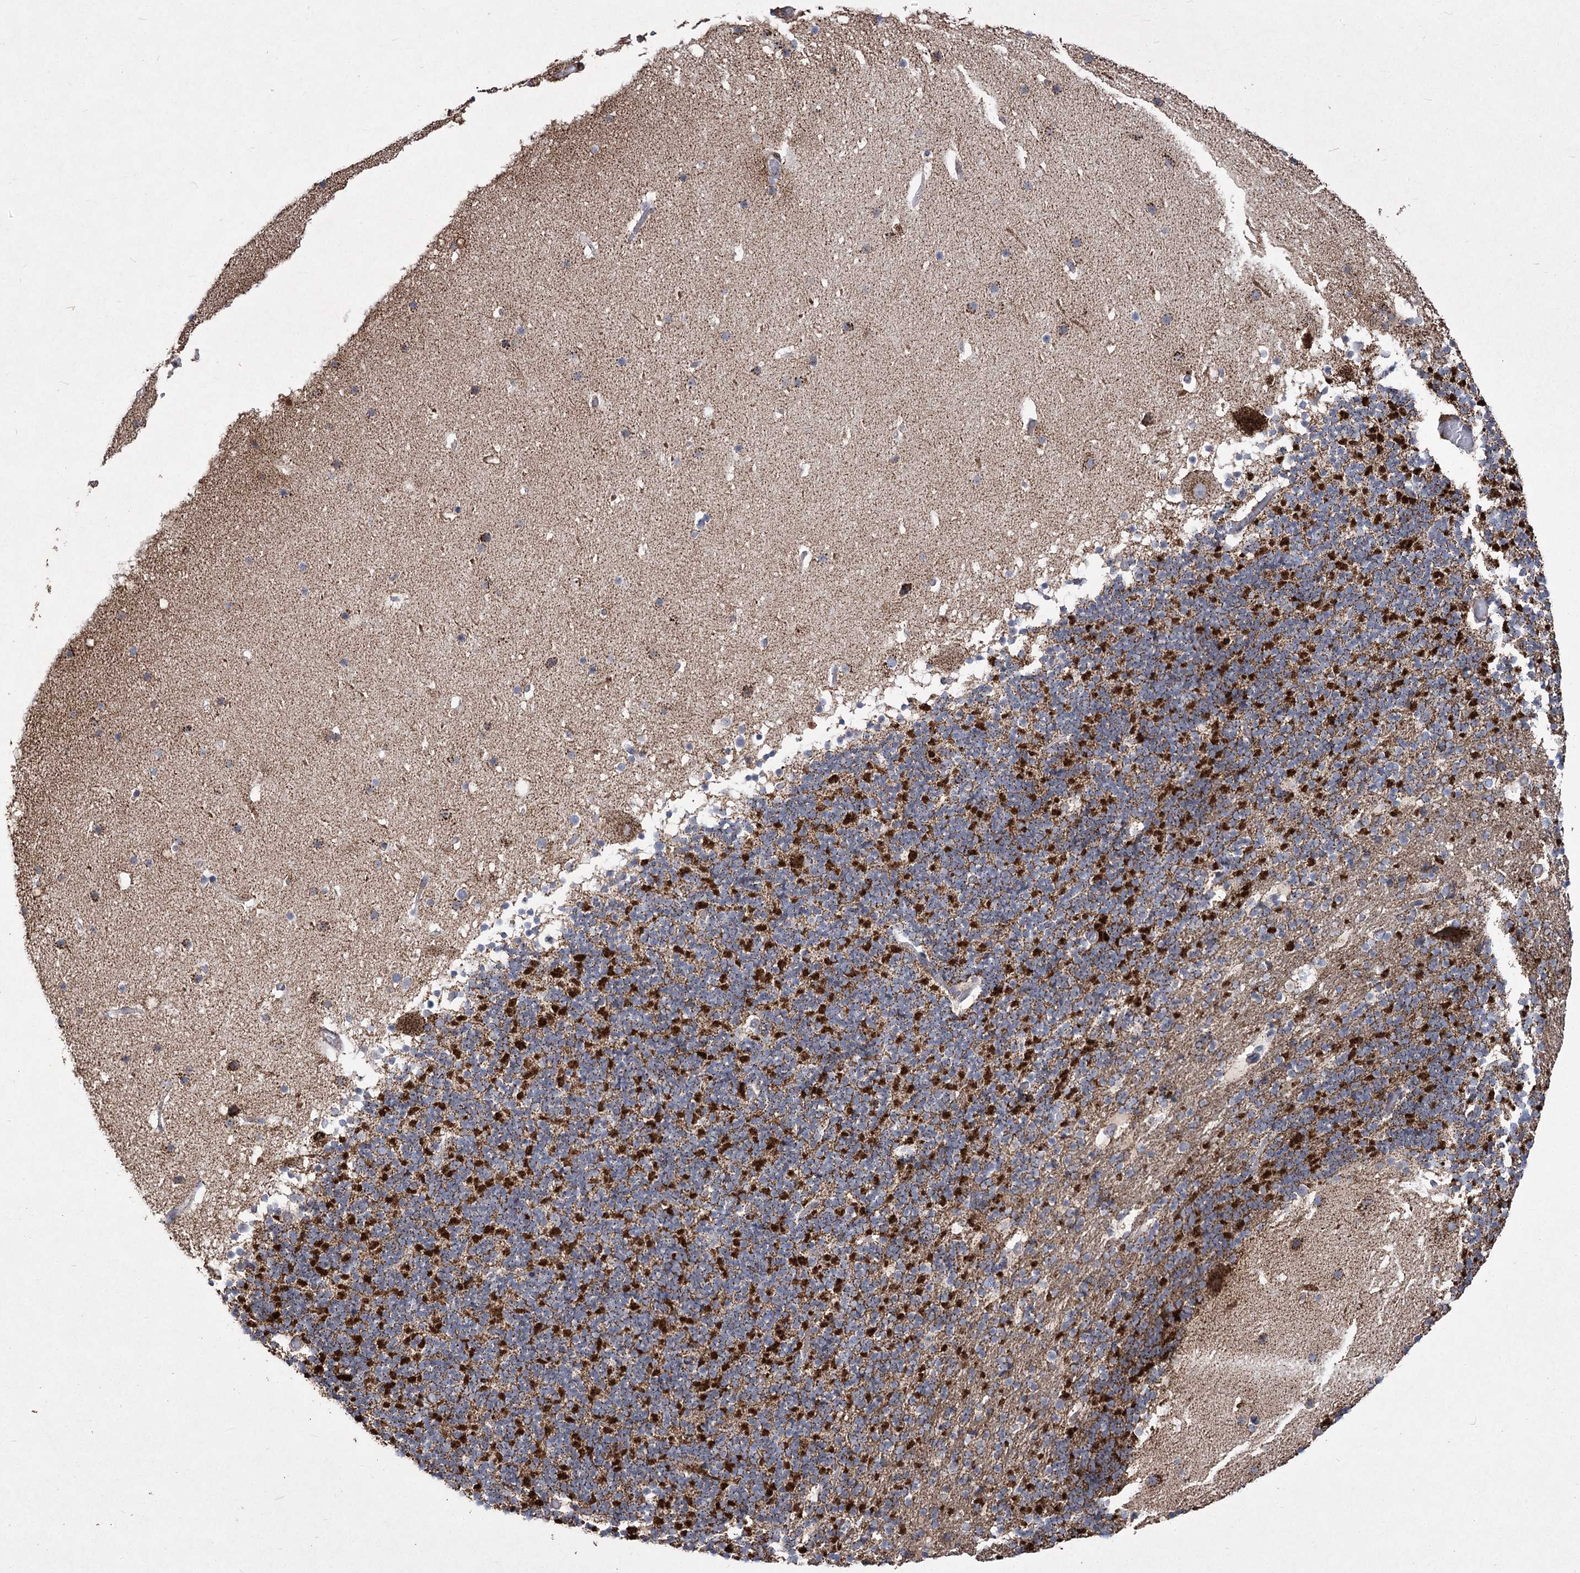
{"staining": {"intensity": "strong", "quantity": "25%-75%", "location": "cytoplasmic/membranous"}, "tissue": "cerebellum", "cell_type": "Cells in granular layer", "image_type": "normal", "snomed": [{"axis": "morphology", "description": "Normal tissue, NOS"}, {"axis": "topography", "description": "Cerebellum"}], "caption": "DAB (3,3'-diaminobenzidine) immunohistochemical staining of unremarkable cerebellum reveals strong cytoplasmic/membranous protein expression in approximately 25%-75% of cells in granular layer. The staining is performed using DAB brown chromogen to label protein expression. The nuclei are counter-stained blue using hematoxylin.", "gene": "PDHB", "patient": {"sex": "male", "age": 57}}